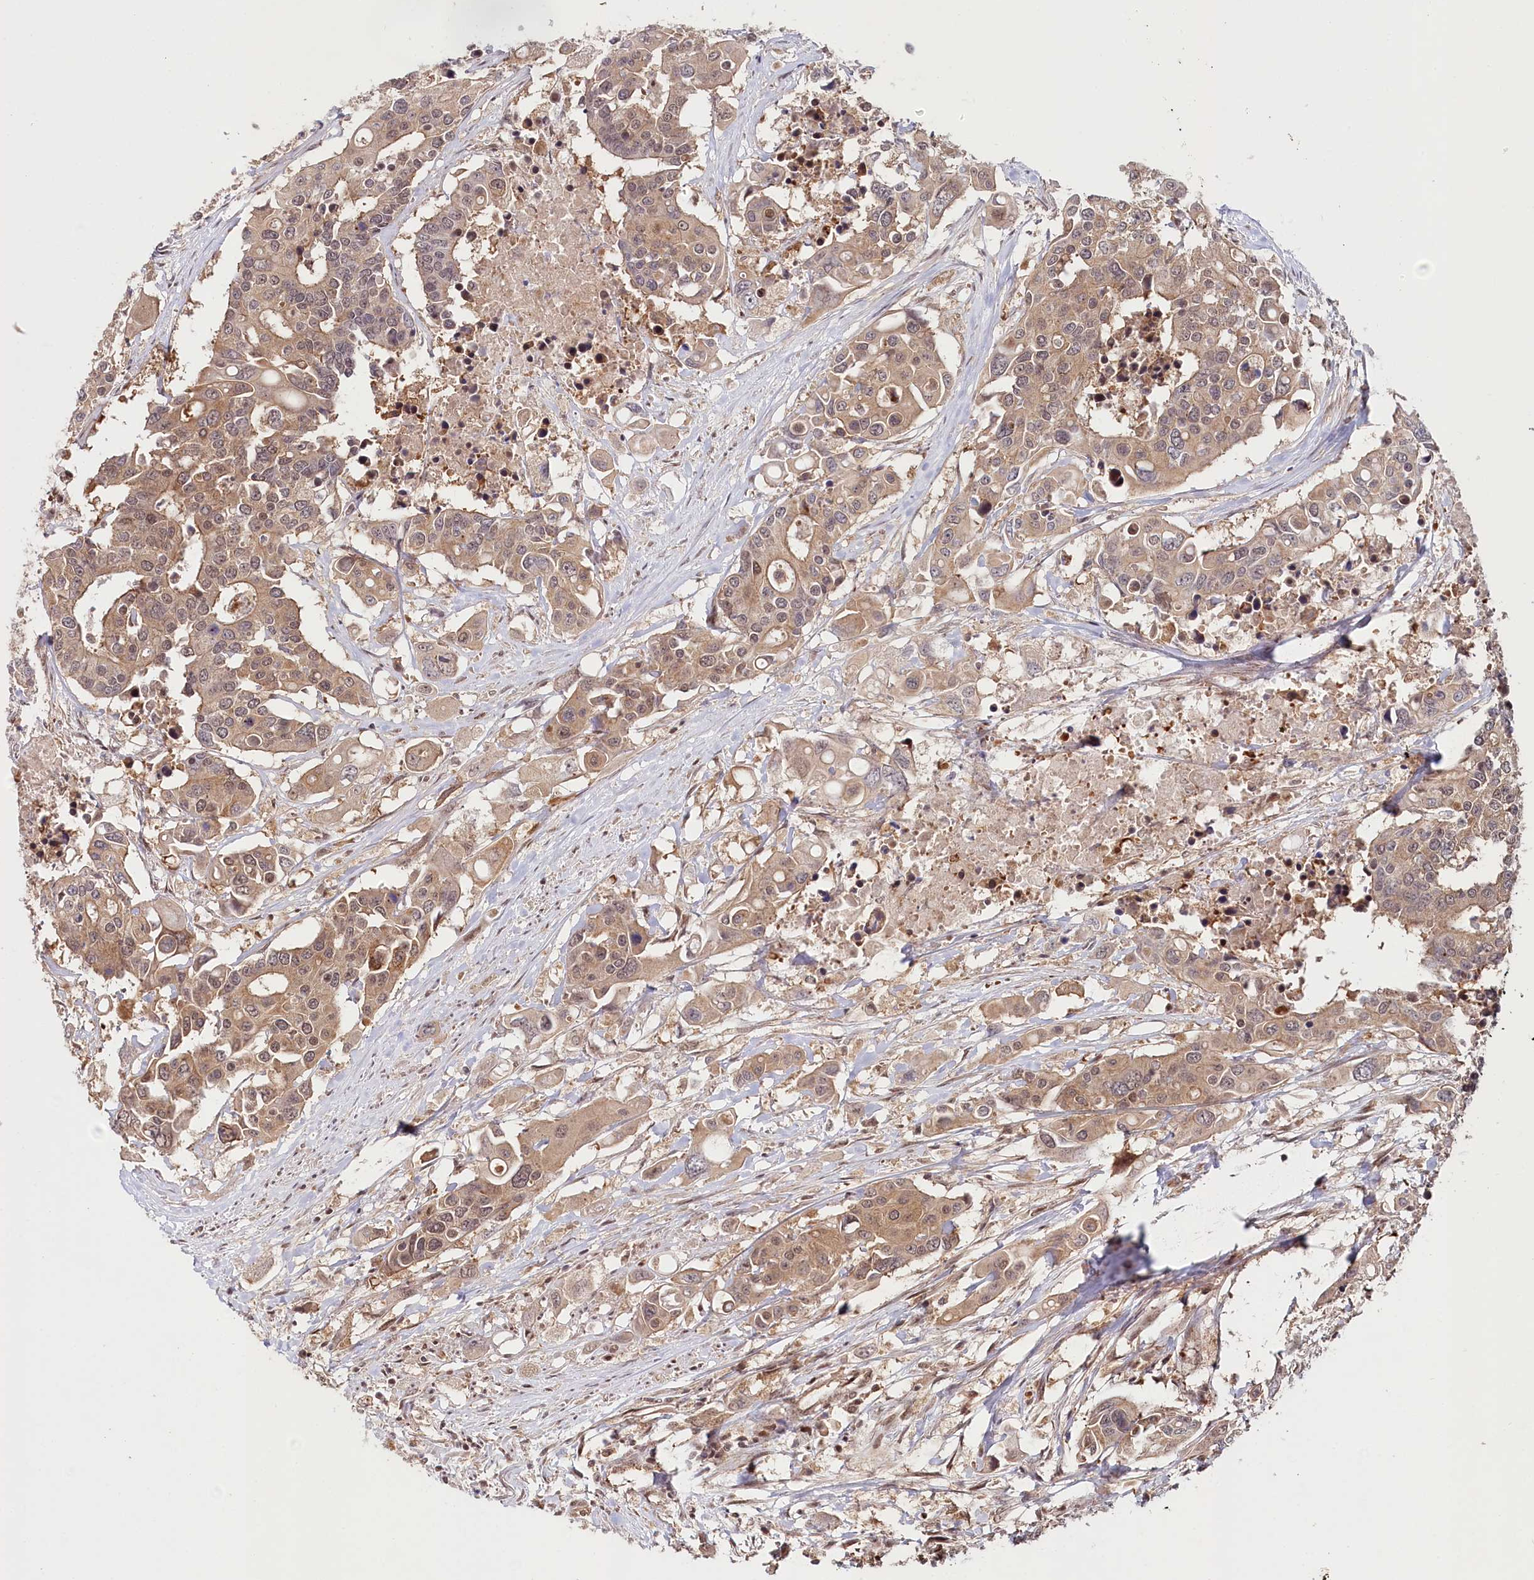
{"staining": {"intensity": "moderate", "quantity": ">75%", "location": "cytoplasmic/membranous,nuclear"}, "tissue": "colorectal cancer", "cell_type": "Tumor cells", "image_type": "cancer", "snomed": [{"axis": "morphology", "description": "Adenocarcinoma, NOS"}, {"axis": "topography", "description": "Colon"}], "caption": "High-power microscopy captured an immunohistochemistry micrograph of colorectal cancer (adenocarcinoma), revealing moderate cytoplasmic/membranous and nuclear positivity in approximately >75% of tumor cells. The staining was performed using DAB to visualize the protein expression in brown, while the nuclei were stained in blue with hematoxylin (Magnification: 20x).", "gene": "CCDC65", "patient": {"sex": "male", "age": 77}}